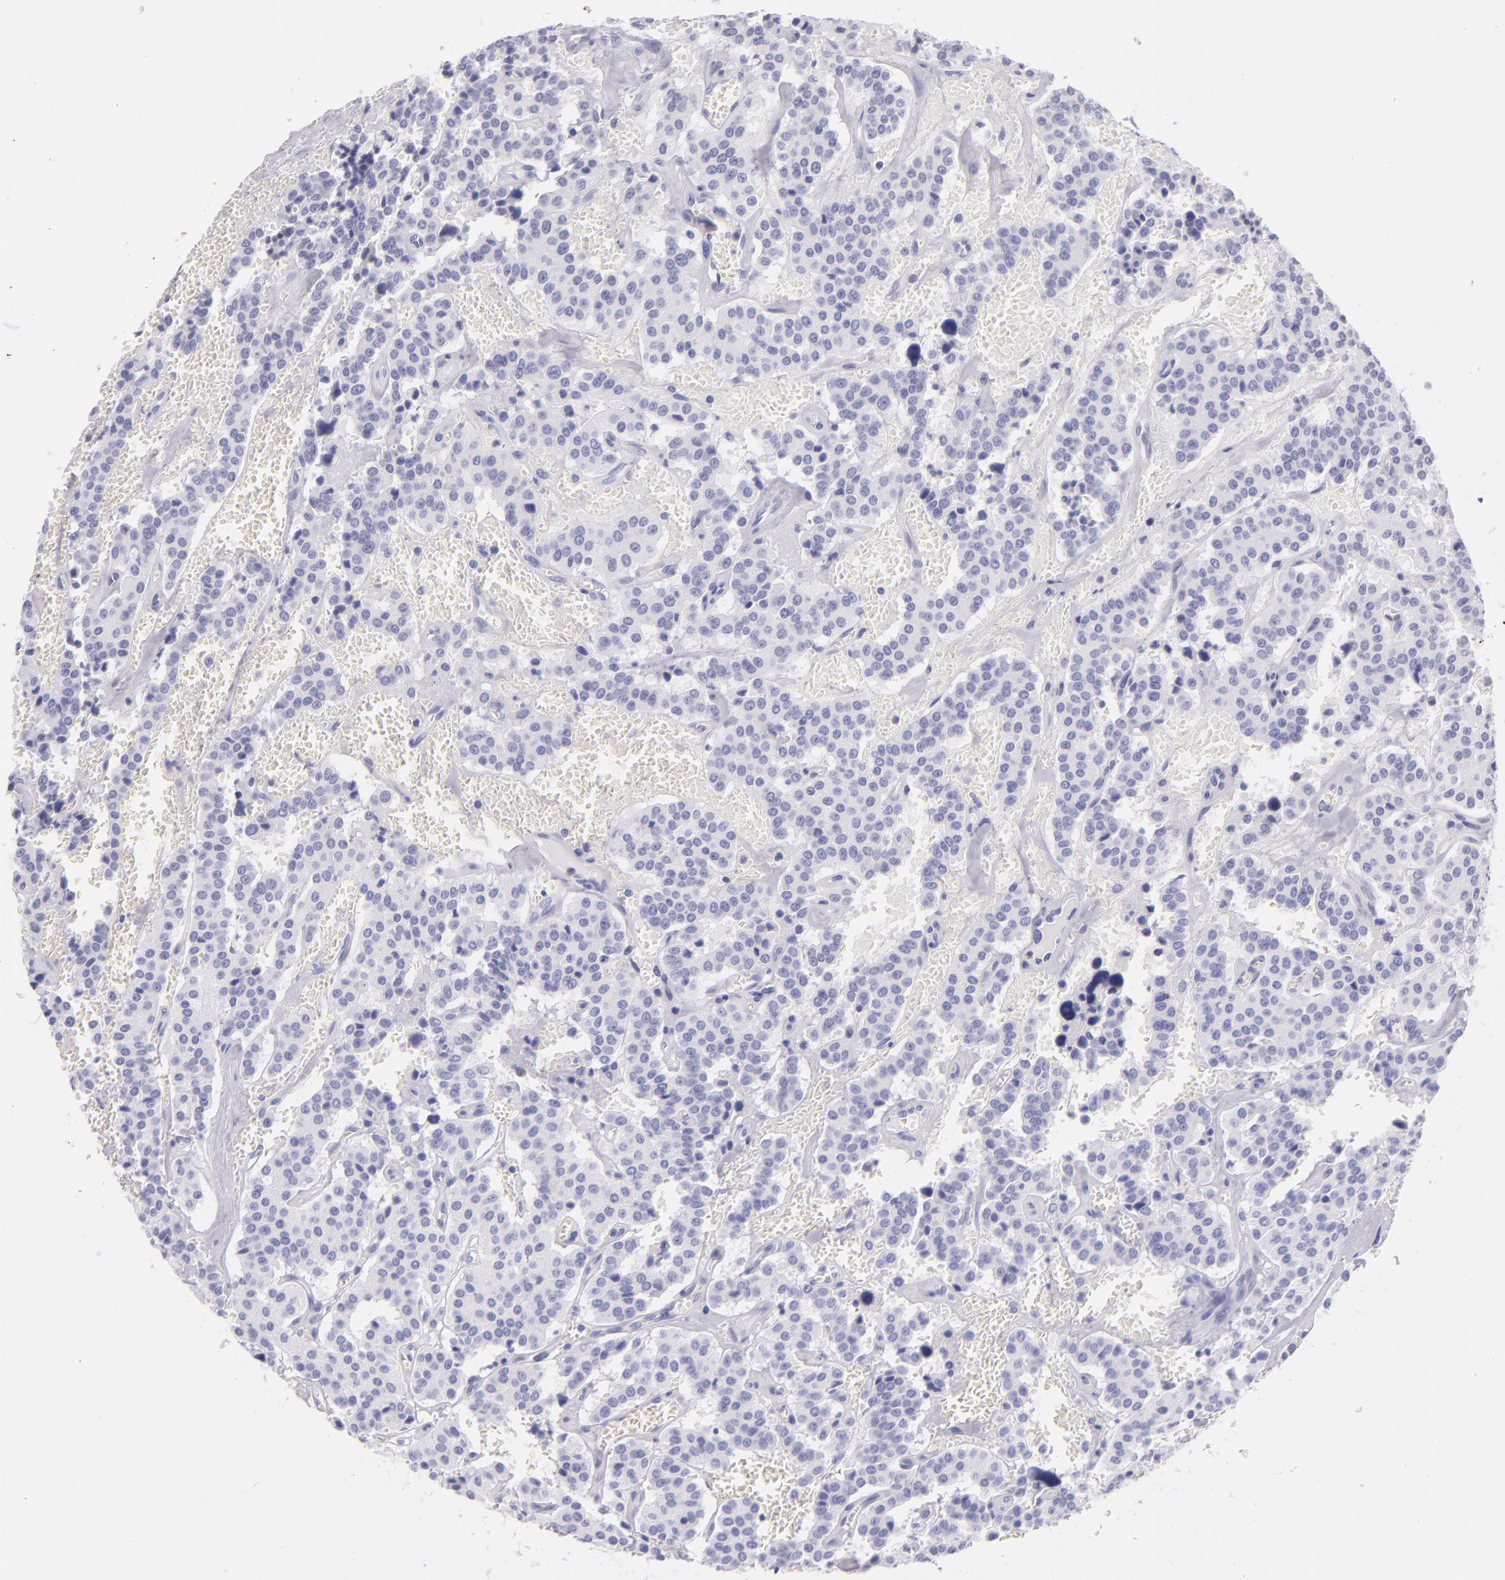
{"staining": {"intensity": "negative", "quantity": "none", "location": "none"}, "tissue": "carcinoid", "cell_type": "Tumor cells", "image_type": "cancer", "snomed": [{"axis": "morphology", "description": "Carcinoid, malignant, NOS"}, {"axis": "topography", "description": "Bronchus"}], "caption": "A high-resolution photomicrograph shows IHC staining of carcinoid (malignant), which demonstrates no significant positivity in tumor cells. (DAB immunohistochemistry with hematoxylin counter stain).", "gene": "SFTPB", "patient": {"sex": "male", "age": 55}}